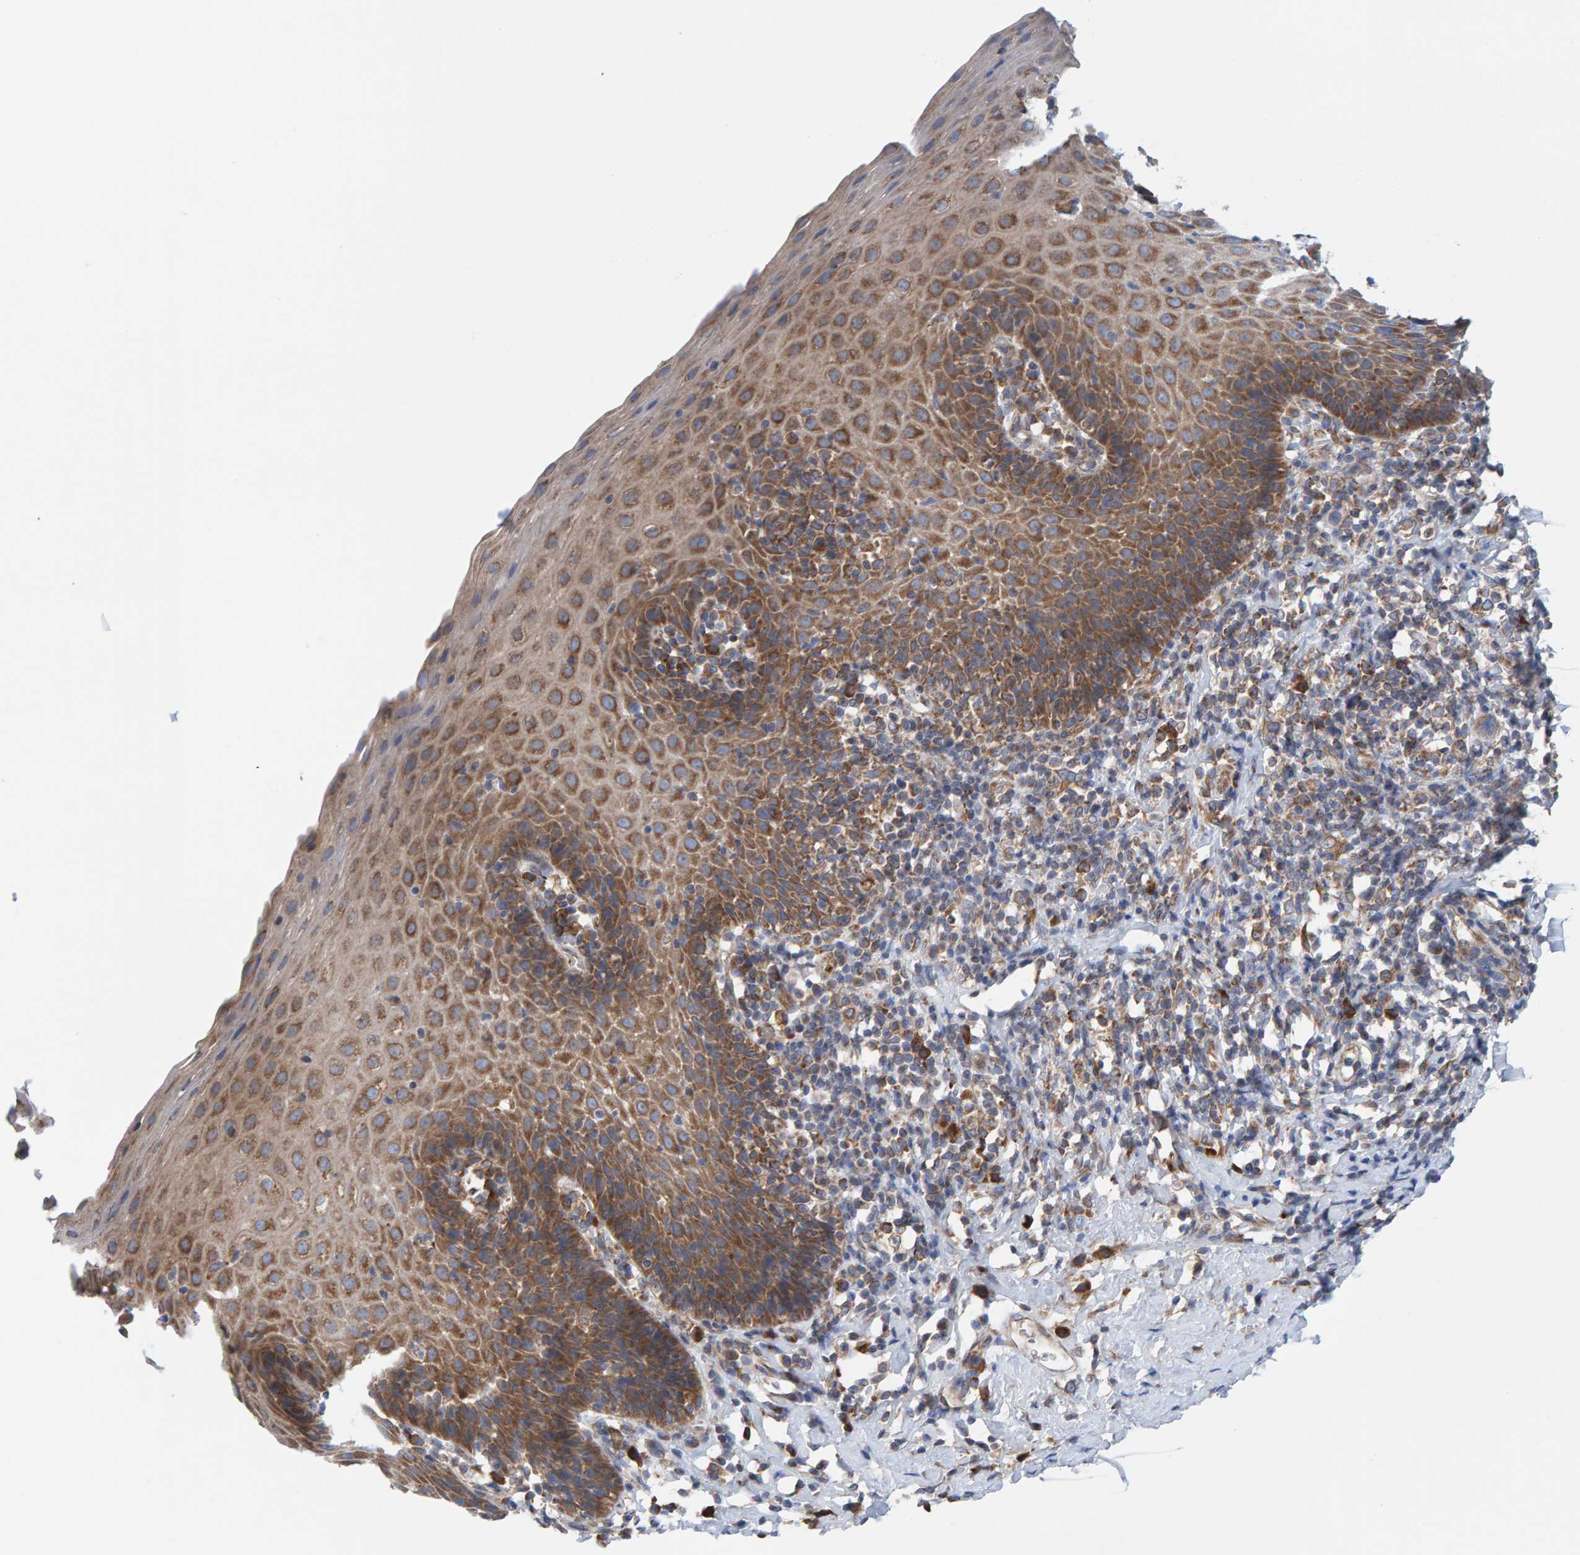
{"staining": {"intensity": "moderate", "quantity": ">75%", "location": "cytoplasmic/membranous"}, "tissue": "esophagus", "cell_type": "Squamous epithelial cells", "image_type": "normal", "snomed": [{"axis": "morphology", "description": "Normal tissue, NOS"}, {"axis": "topography", "description": "Esophagus"}], "caption": "Brown immunohistochemical staining in unremarkable esophagus exhibits moderate cytoplasmic/membranous positivity in about >75% of squamous epithelial cells. (IHC, brightfield microscopy, high magnification).", "gene": "CDK5RAP3", "patient": {"sex": "female", "age": 61}}